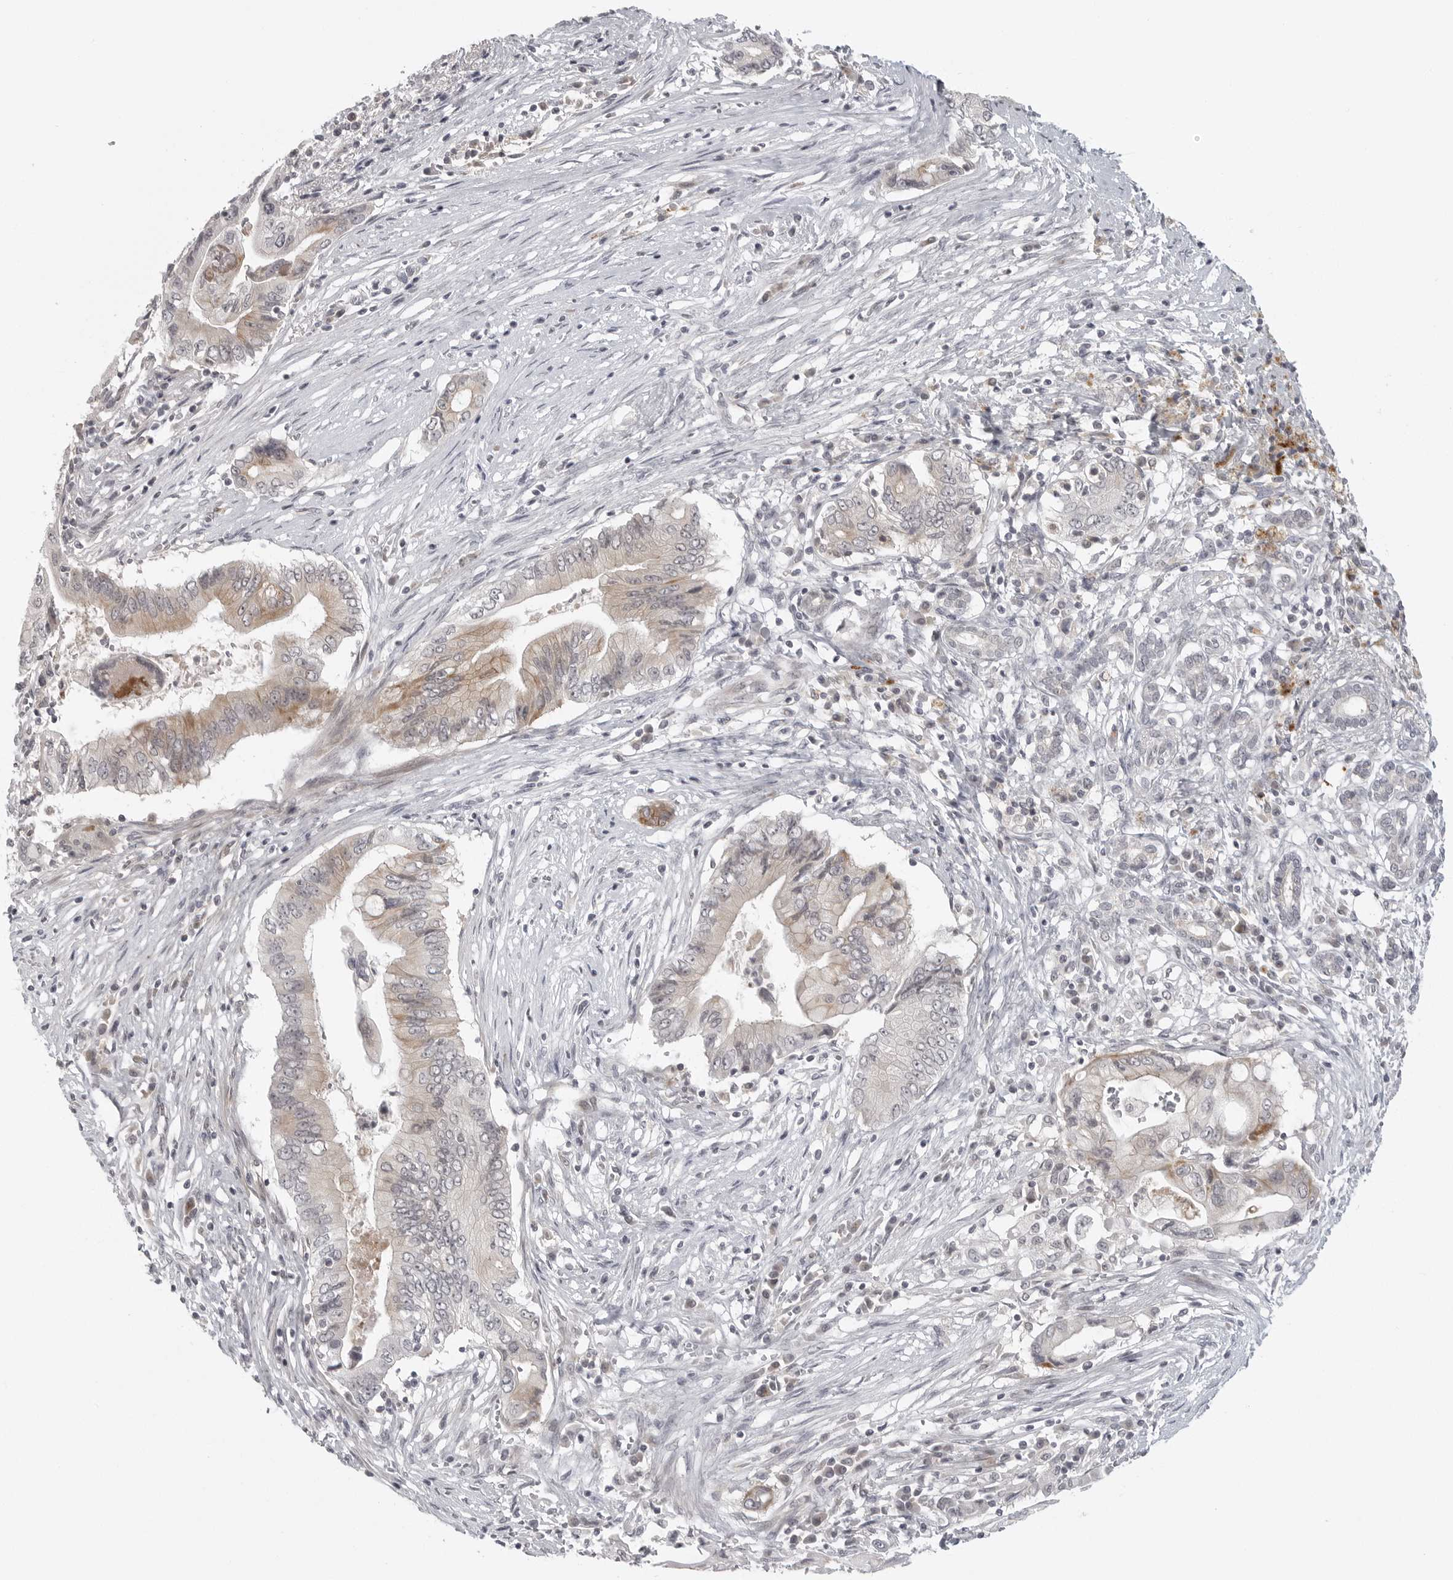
{"staining": {"intensity": "weak", "quantity": "<25%", "location": "cytoplasmic/membranous"}, "tissue": "pancreatic cancer", "cell_type": "Tumor cells", "image_type": "cancer", "snomed": [{"axis": "morphology", "description": "Adenocarcinoma, NOS"}, {"axis": "topography", "description": "Pancreas"}], "caption": "Immunohistochemistry (IHC) photomicrograph of neoplastic tissue: human pancreatic cancer stained with DAB (3,3'-diaminobenzidine) displays no significant protein positivity in tumor cells.", "gene": "CD300LD", "patient": {"sex": "male", "age": 78}}